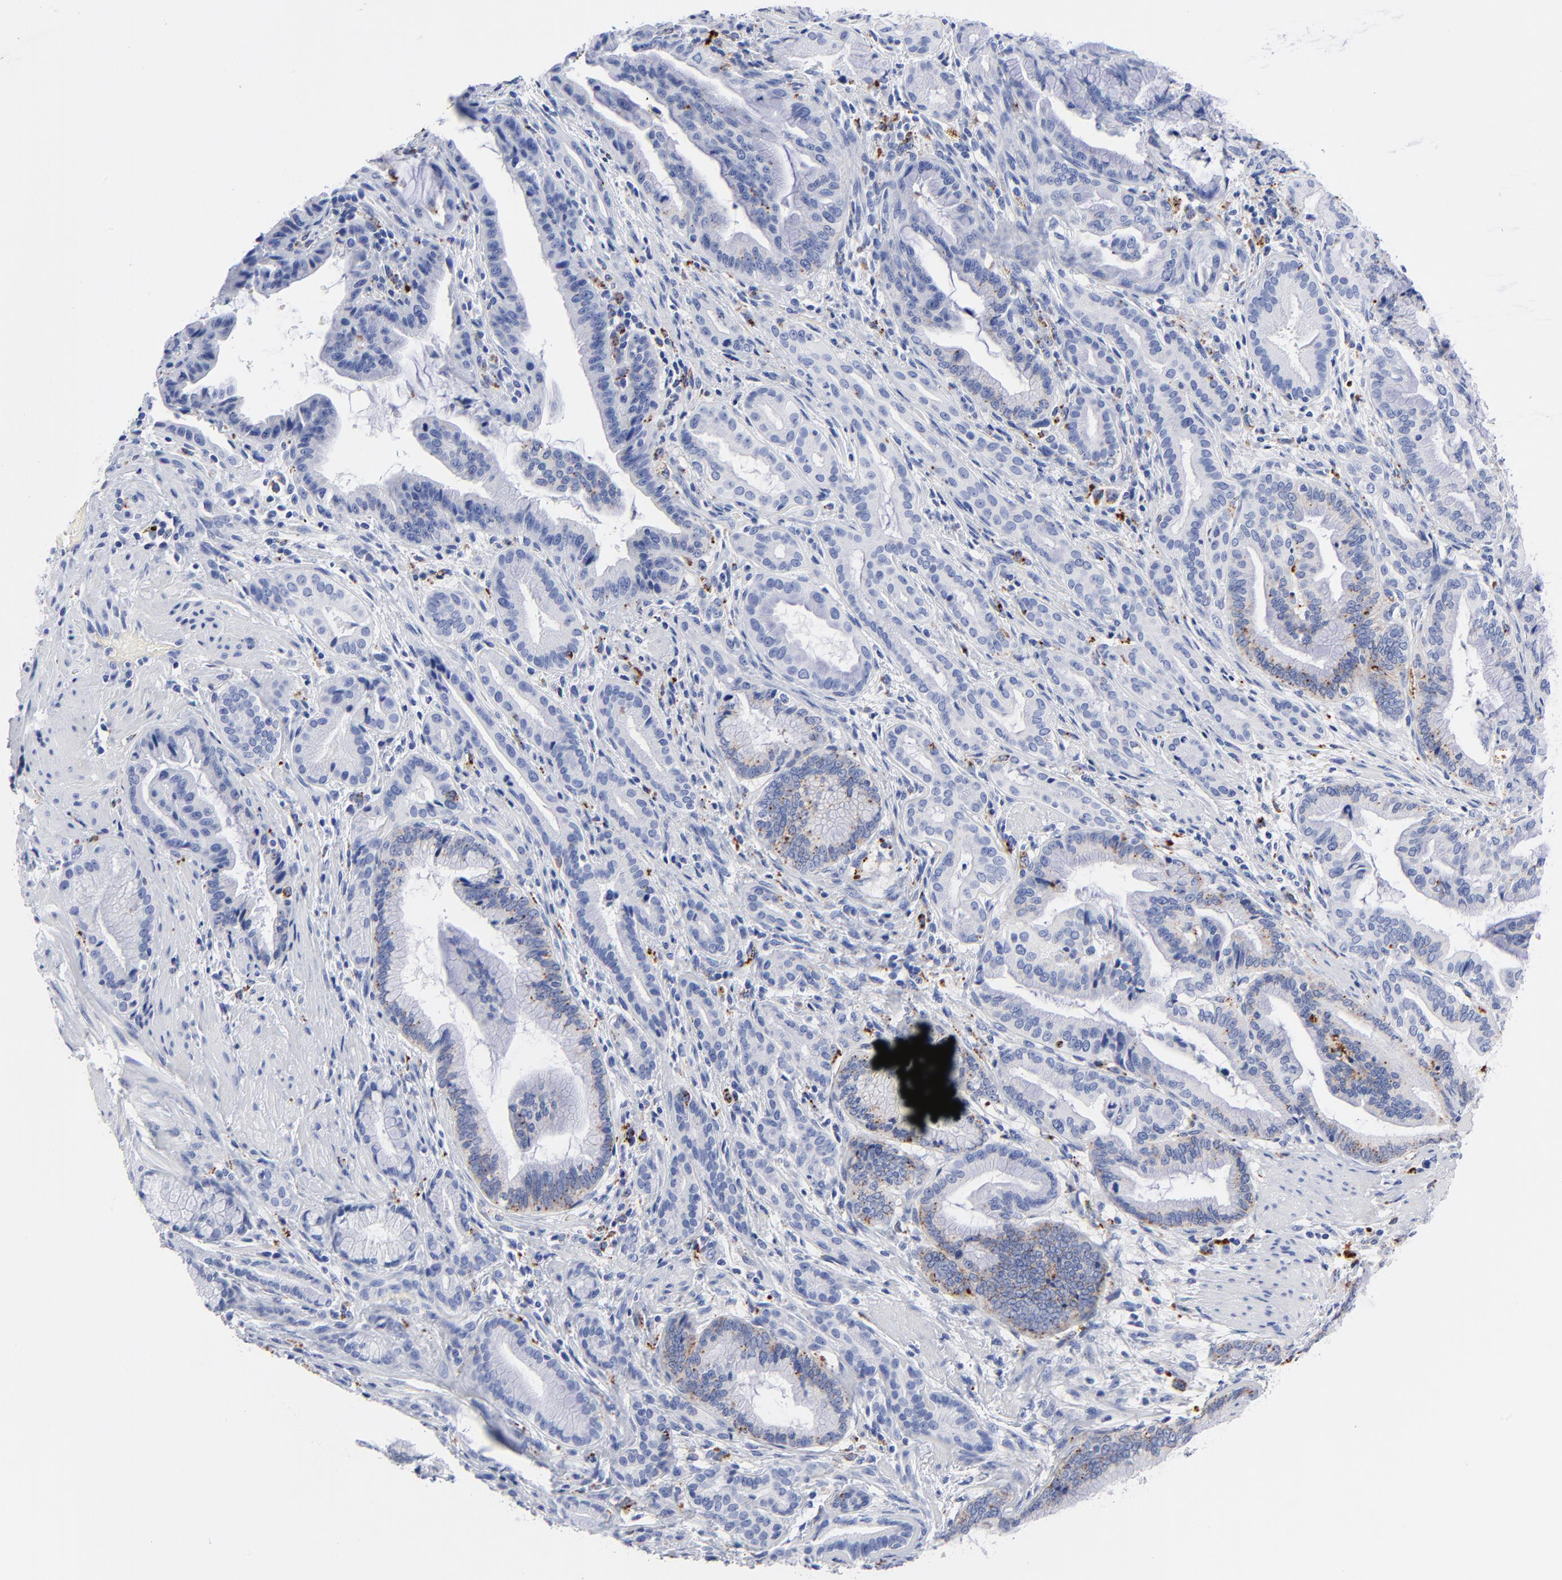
{"staining": {"intensity": "moderate", "quantity": "25%-75%", "location": "cytoplasmic/membranous"}, "tissue": "pancreatic cancer", "cell_type": "Tumor cells", "image_type": "cancer", "snomed": [{"axis": "morphology", "description": "Adenocarcinoma, NOS"}, {"axis": "topography", "description": "Pancreas"}], "caption": "Pancreatic cancer (adenocarcinoma) stained with IHC displays moderate cytoplasmic/membranous staining in about 25%-75% of tumor cells. Immunohistochemistry (ihc) stains the protein in brown and the nuclei are stained blue.", "gene": "CPVL", "patient": {"sex": "female", "age": 64}}